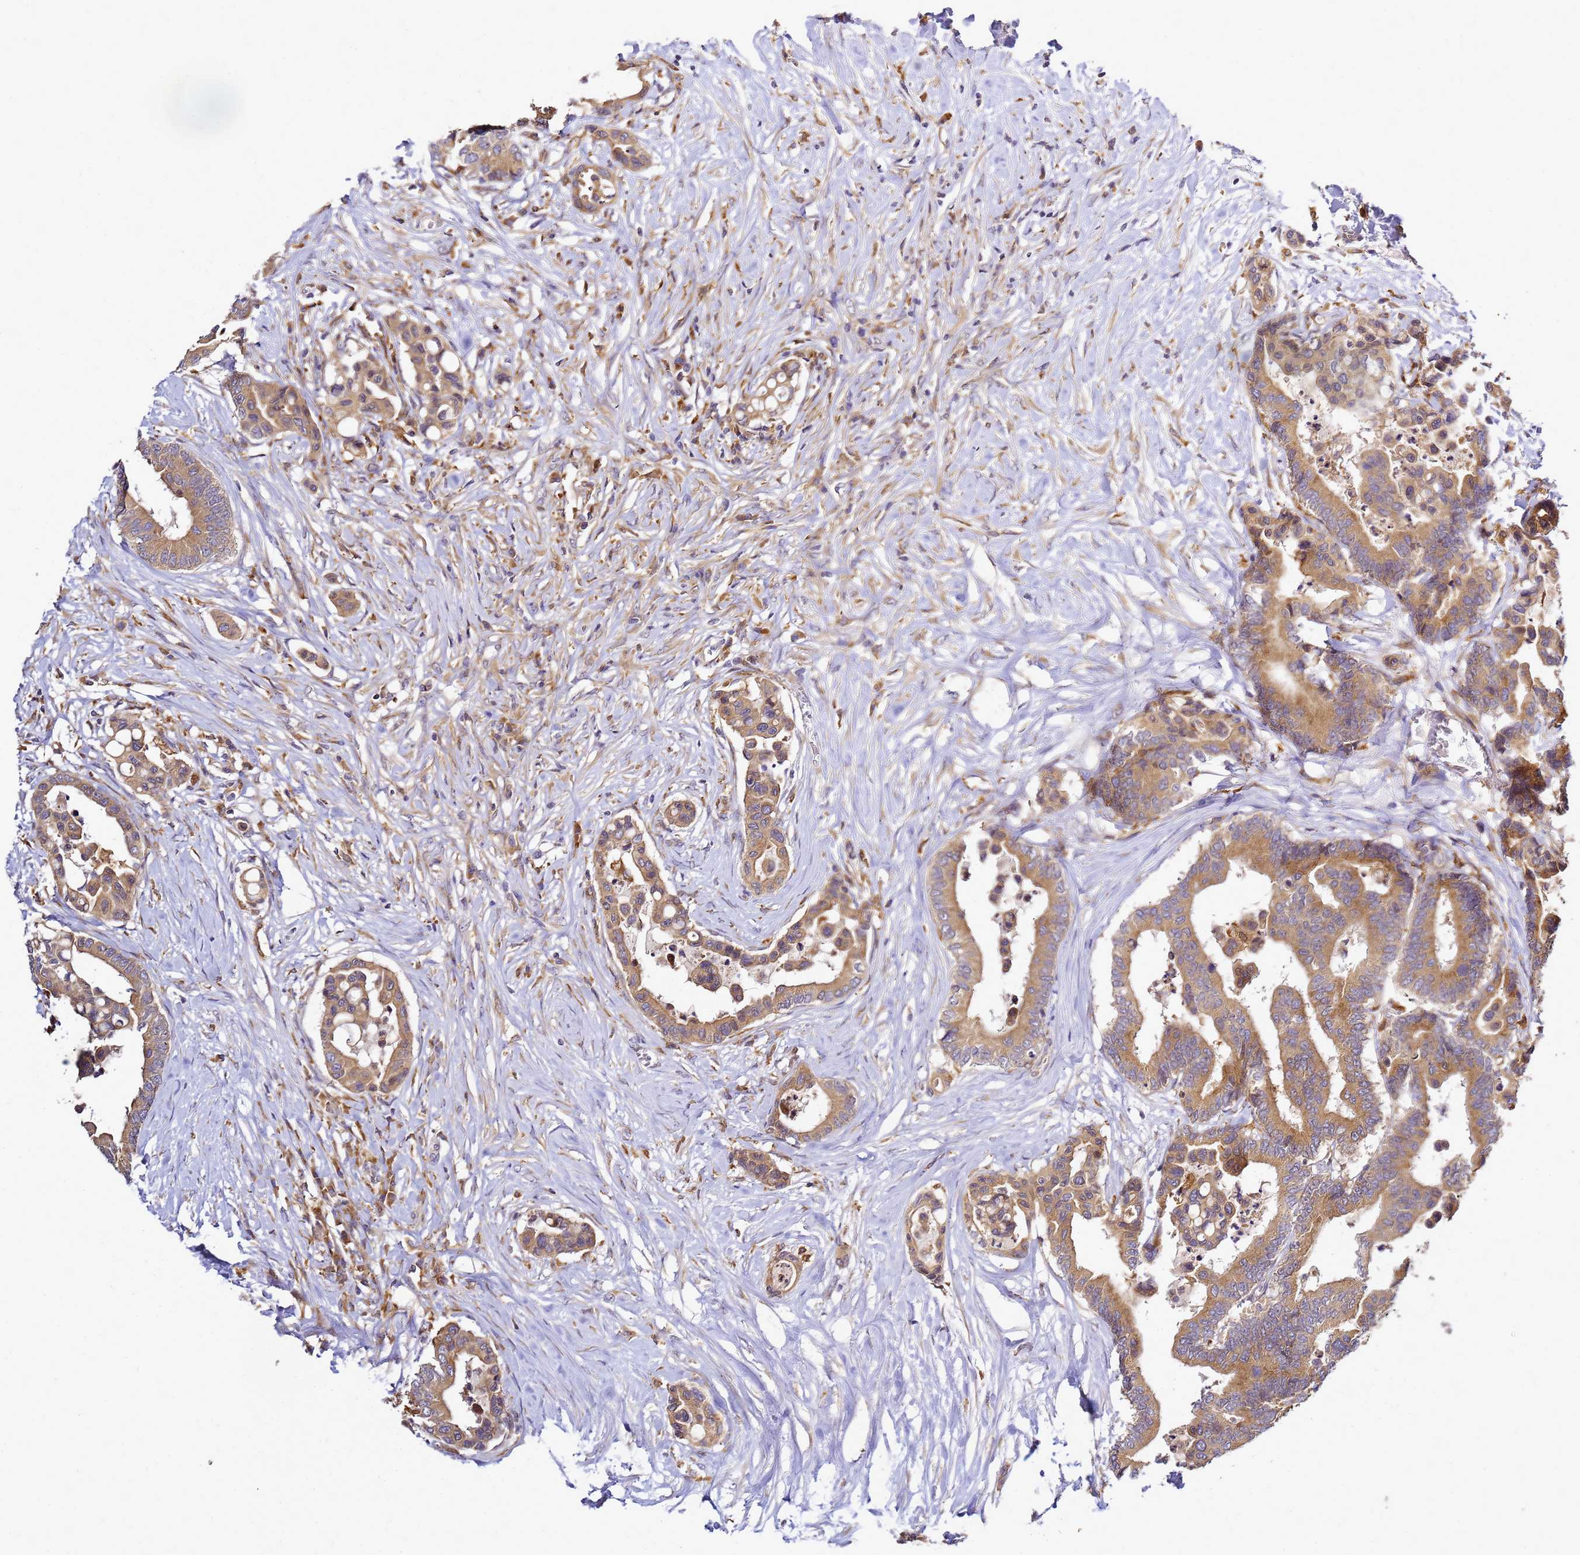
{"staining": {"intensity": "moderate", "quantity": ">75%", "location": "cytoplasmic/membranous"}, "tissue": "colorectal cancer", "cell_type": "Tumor cells", "image_type": "cancer", "snomed": [{"axis": "morphology", "description": "Normal tissue, NOS"}, {"axis": "morphology", "description": "Adenocarcinoma, NOS"}, {"axis": "topography", "description": "Colon"}], "caption": "Tumor cells exhibit moderate cytoplasmic/membranous positivity in about >75% of cells in adenocarcinoma (colorectal).", "gene": "ADPGK", "patient": {"sex": "male", "age": 82}}